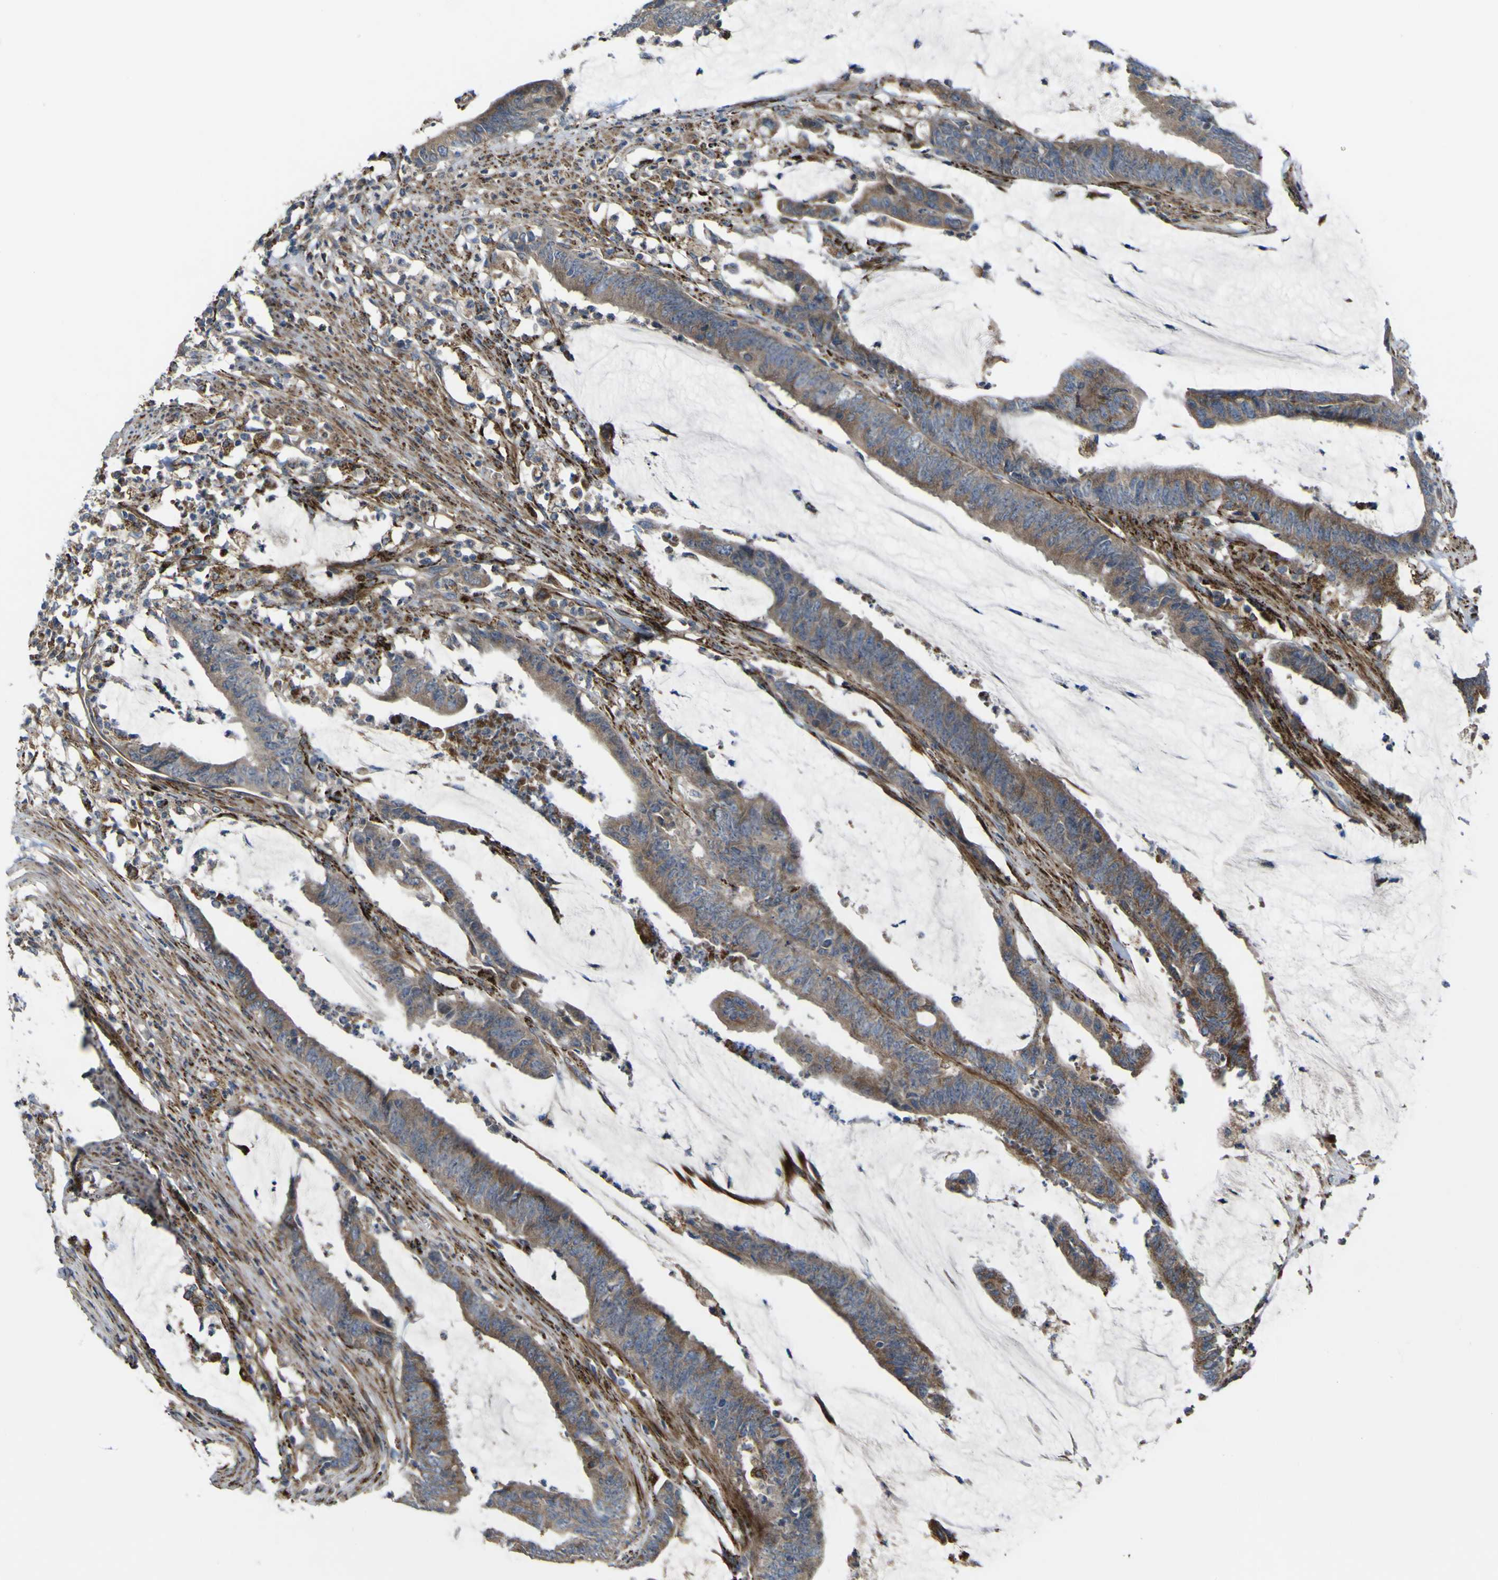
{"staining": {"intensity": "moderate", "quantity": ">75%", "location": "cytoplasmic/membranous"}, "tissue": "colorectal cancer", "cell_type": "Tumor cells", "image_type": "cancer", "snomed": [{"axis": "morphology", "description": "Adenocarcinoma, NOS"}, {"axis": "topography", "description": "Rectum"}], "caption": "Immunohistochemical staining of human colorectal cancer (adenocarcinoma) exhibits medium levels of moderate cytoplasmic/membranous expression in approximately >75% of tumor cells. (IHC, brightfield microscopy, high magnification).", "gene": "GPLD1", "patient": {"sex": "female", "age": 66}}